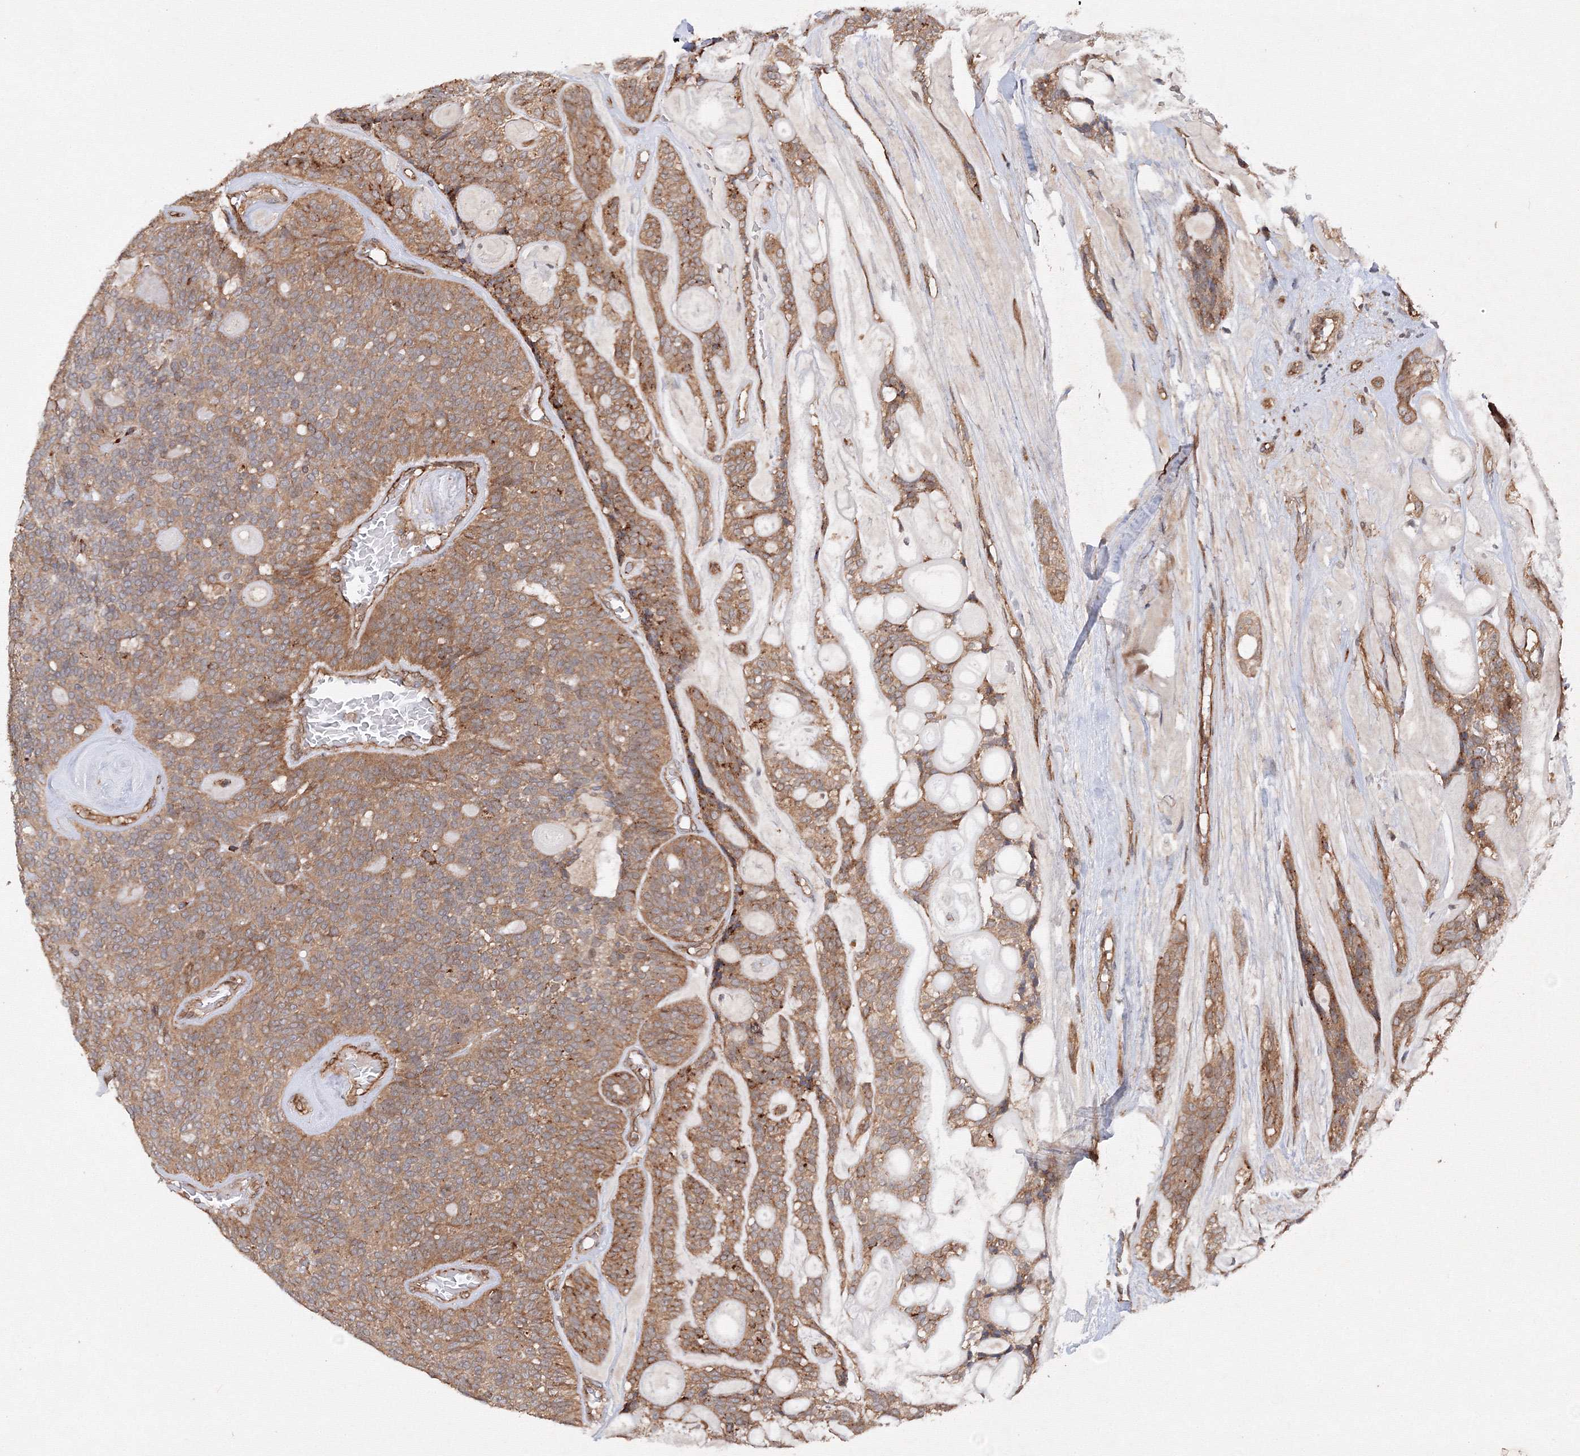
{"staining": {"intensity": "moderate", "quantity": ">75%", "location": "cytoplasmic/membranous"}, "tissue": "head and neck cancer", "cell_type": "Tumor cells", "image_type": "cancer", "snomed": [{"axis": "morphology", "description": "Adenocarcinoma, NOS"}, {"axis": "topography", "description": "Head-Neck"}], "caption": "Head and neck cancer stained with a protein marker demonstrates moderate staining in tumor cells.", "gene": "DCTD", "patient": {"sex": "male", "age": 66}}